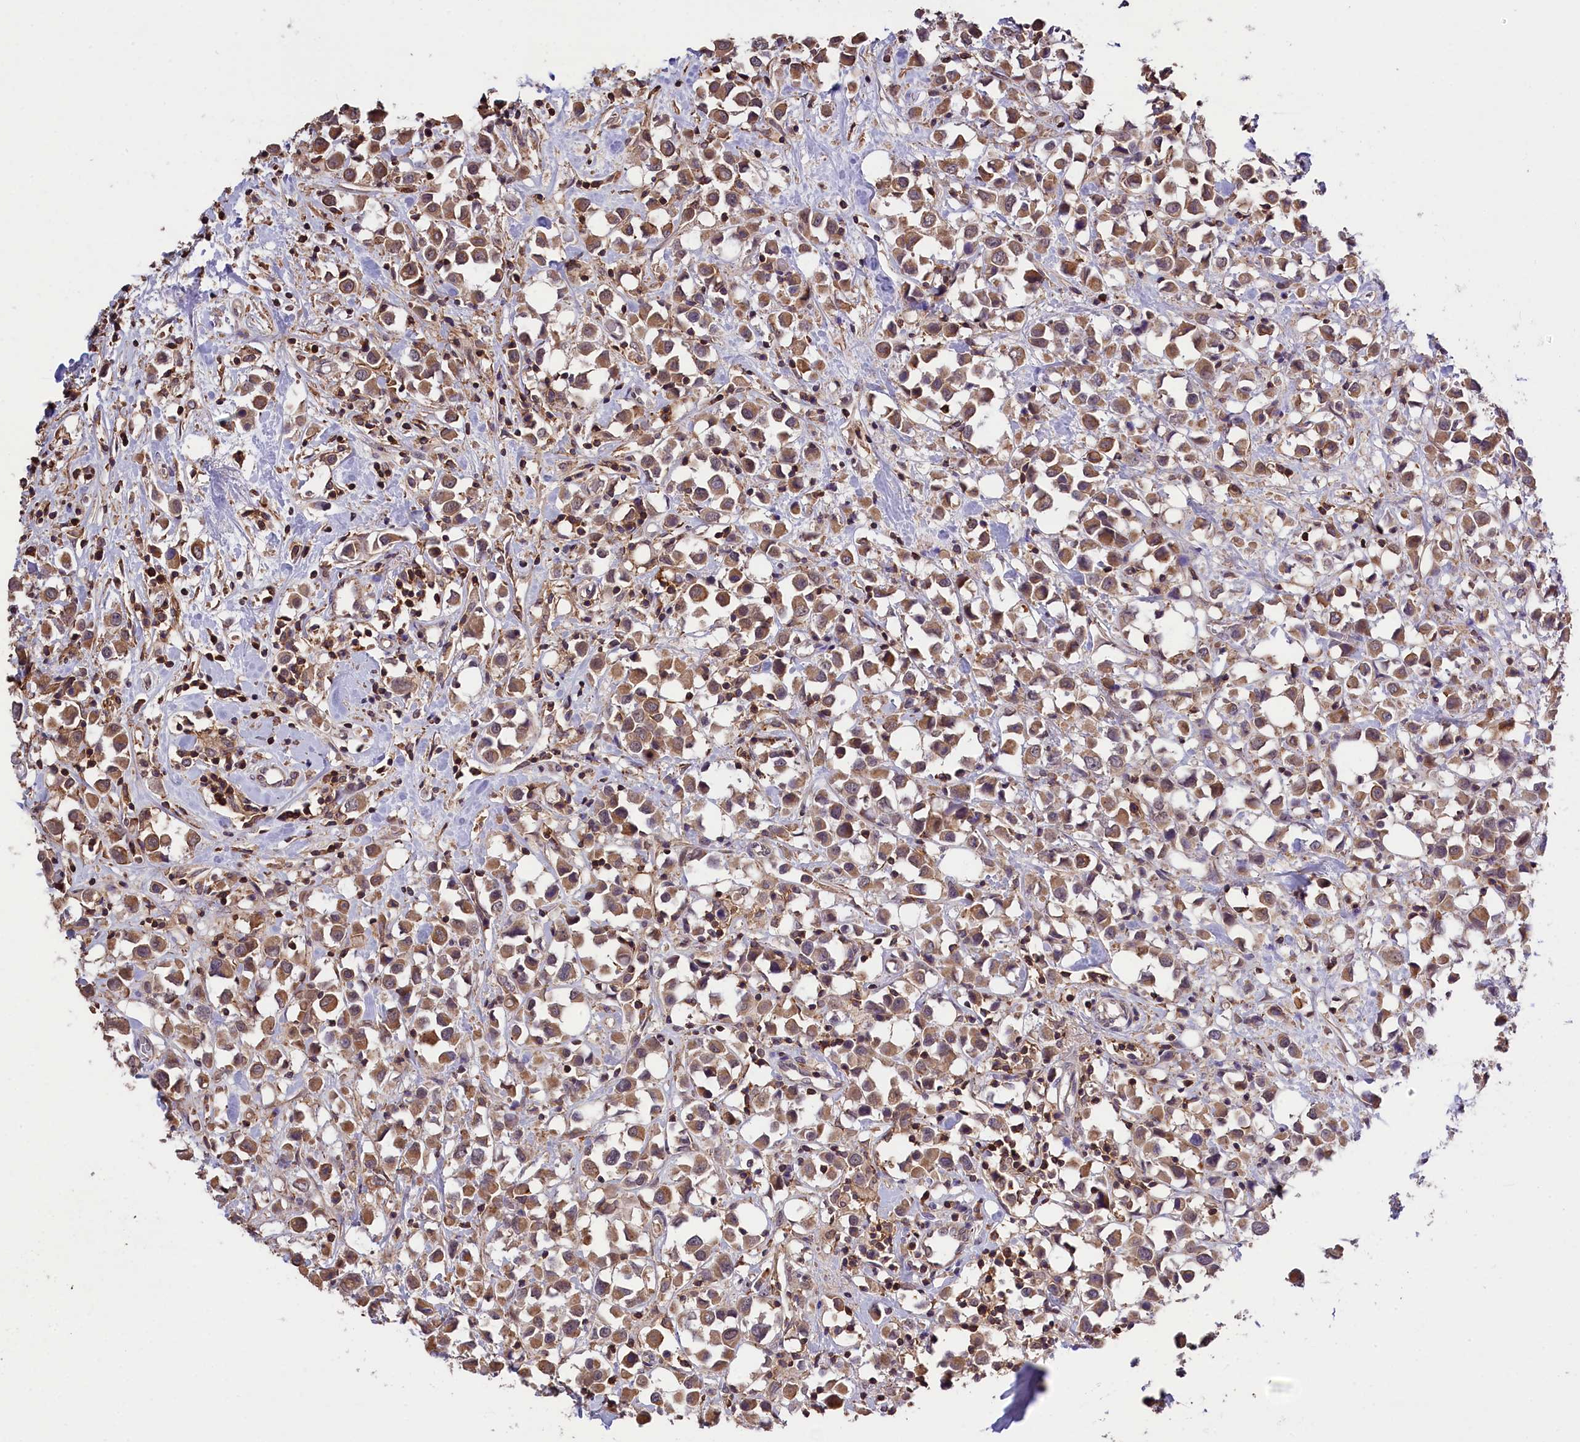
{"staining": {"intensity": "moderate", "quantity": ">75%", "location": "cytoplasmic/membranous"}, "tissue": "breast cancer", "cell_type": "Tumor cells", "image_type": "cancer", "snomed": [{"axis": "morphology", "description": "Duct carcinoma"}, {"axis": "topography", "description": "Breast"}], "caption": "A medium amount of moderate cytoplasmic/membranous staining is seen in approximately >75% of tumor cells in breast infiltrating ductal carcinoma tissue.", "gene": "SKIDA1", "patient": {"sex": "female", "age": 61}}